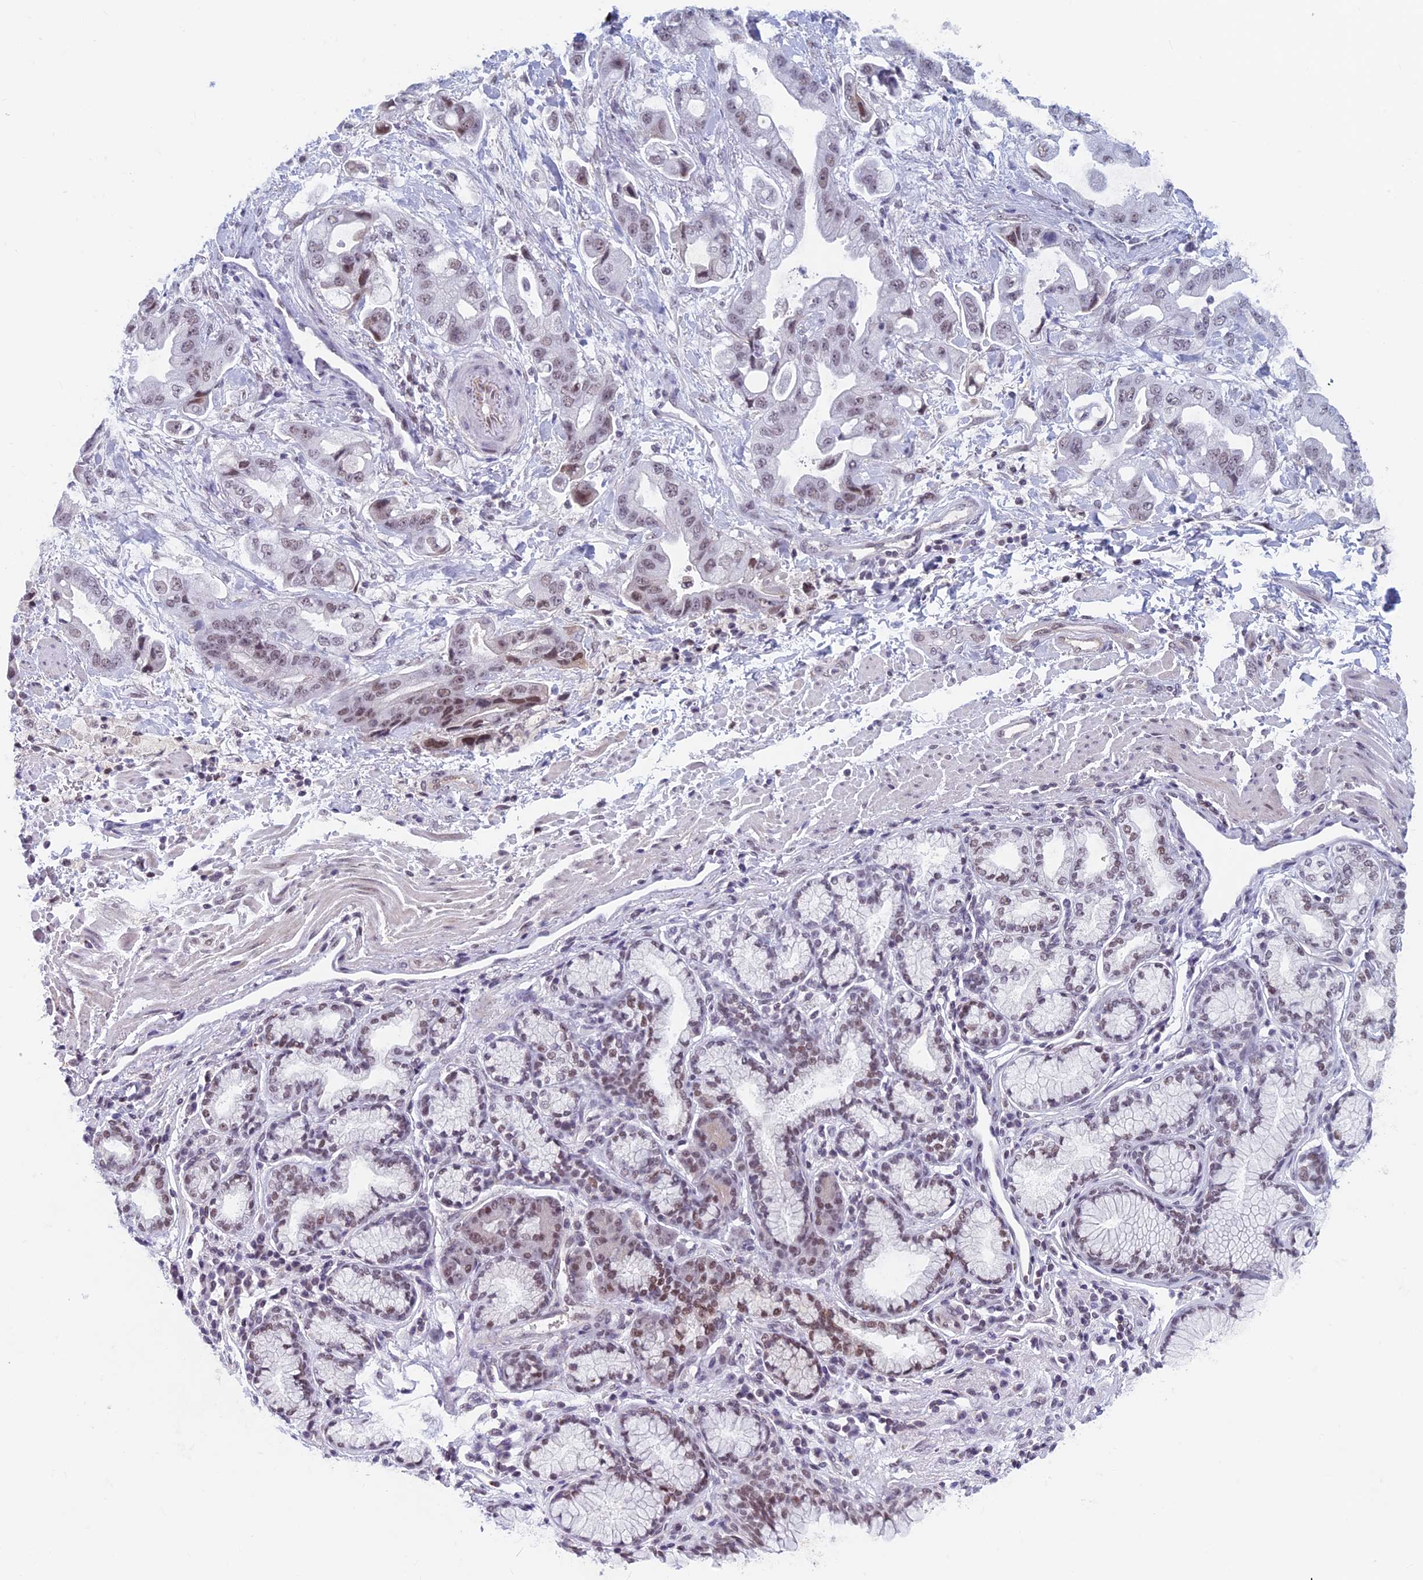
{"staining": {"intensity": "weak", "quantity": "25%-75%", "location": "nuclear"}, "tissue": "stomach cancer", "cell_type": "Tumor cells", "image_type": "cancer", "snomed": [{"axis": "morphology", "description": "Adenocarcinoma, NOS"}, {"axis": "topography", "description": "Stomach"}], "caption": "IHC histopathology image of neoplastic tissue: stomach cancer stained using immunohistochemistry demonstrates low levels of weak protein expression localized specifically in the nuclear of tumor cells, appearing as a nuclear brown color.", "gene": "ASH2L", "patient": {"sex": "male", "age": 62}}